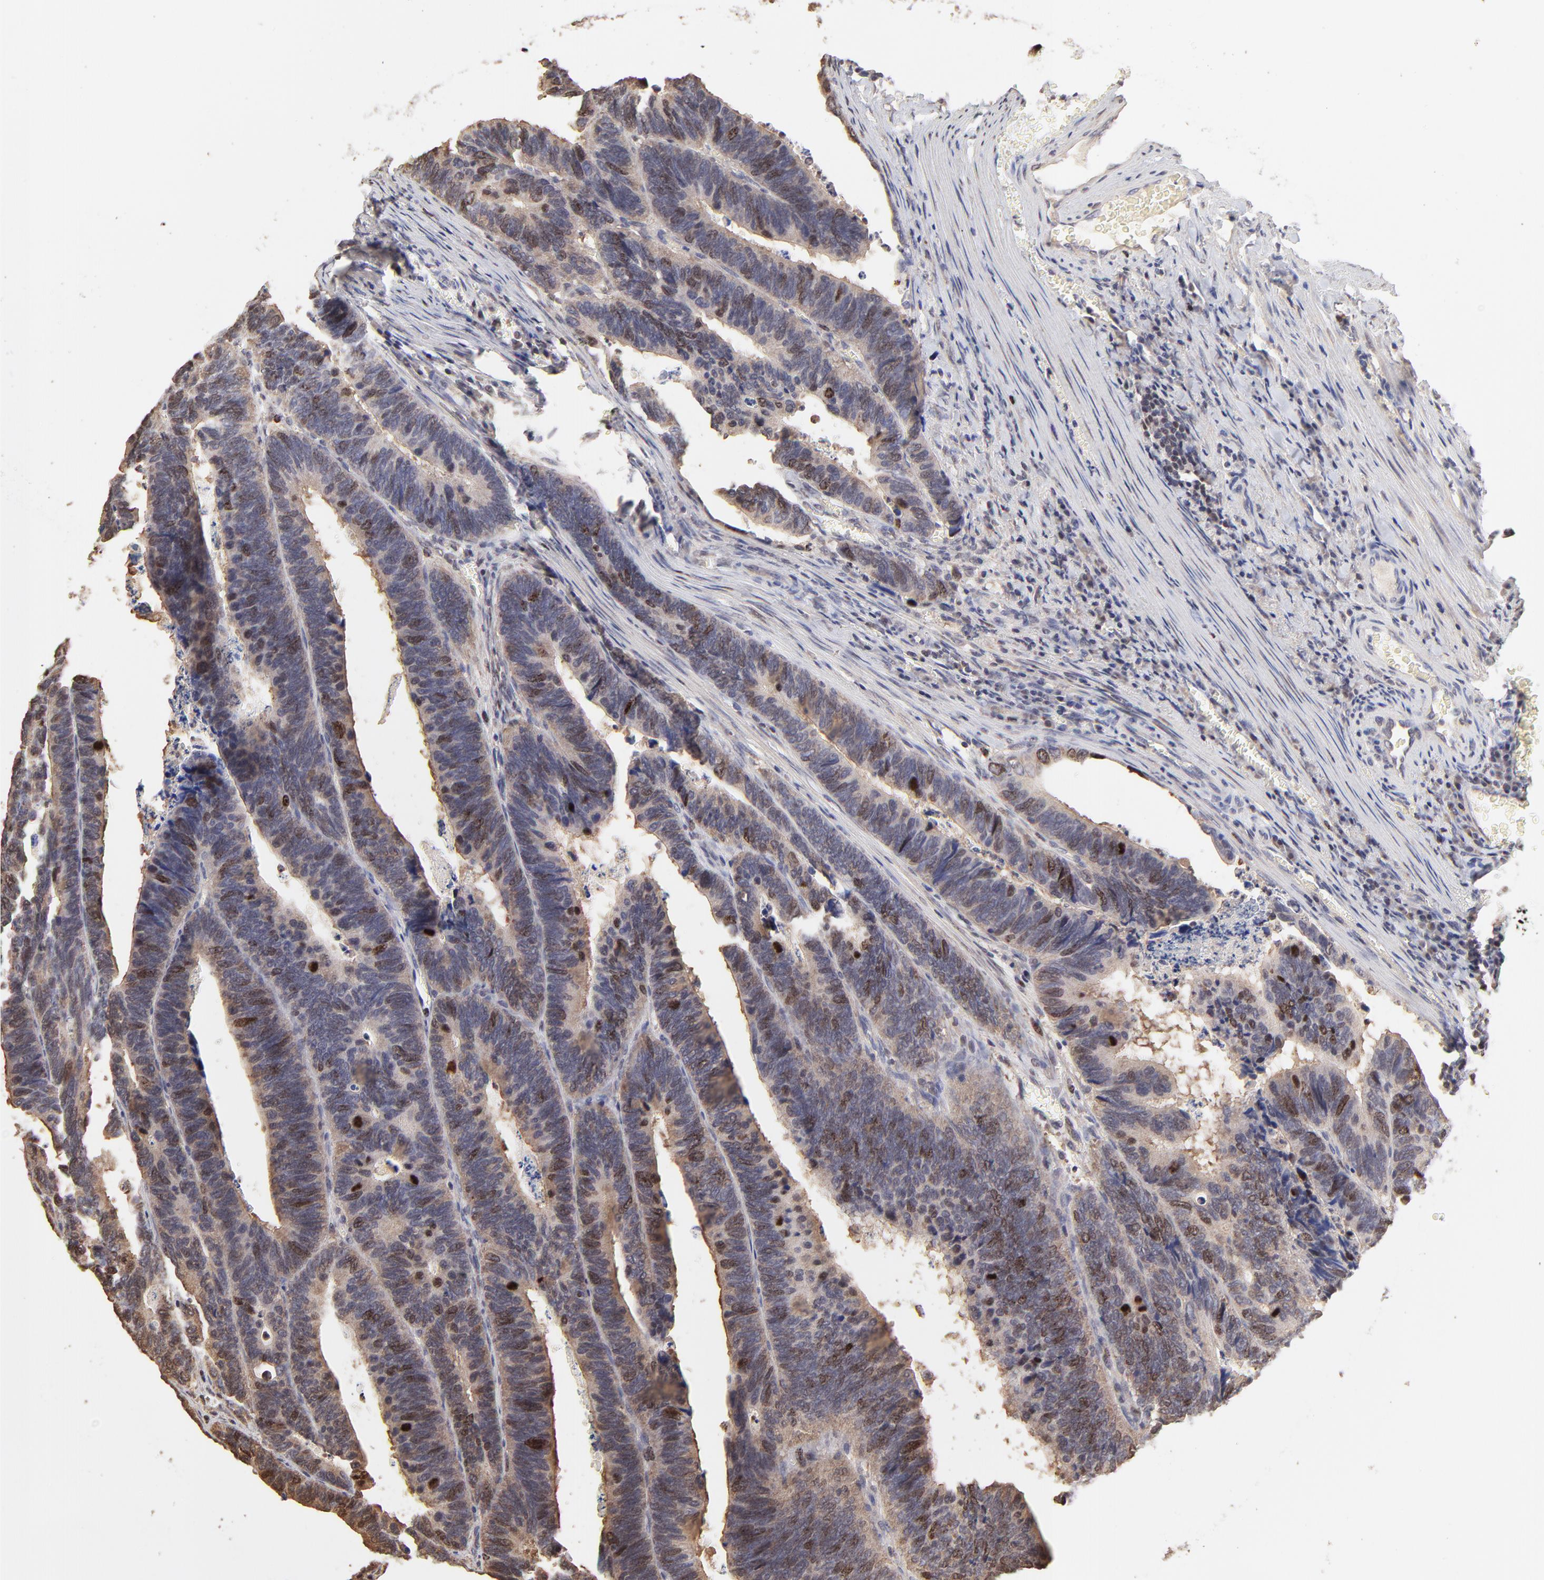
{"staining": {"intensity": "moderate", "quantity": "25%-75%", "location": "nuclear"}, "tissue": "colorectal cancer", "cell_type": "Tumor cells", "image_type": "cancer", "snomed": [{"axis": "morphology", "description": "Adenocarcinoma, NOS"}, {"axis": "topography", "description": "Colon"}], "caption": "IHC of colorectal cancer (adenocarcinoma) shows medium levels of moderate nuclear positivity in about 25%-75% of tumor cells. (Brightfield microscopy of DAB IHC at high magnification).", "gene": "BIRC5", "patient": {"sex": "male", "age": 72}}